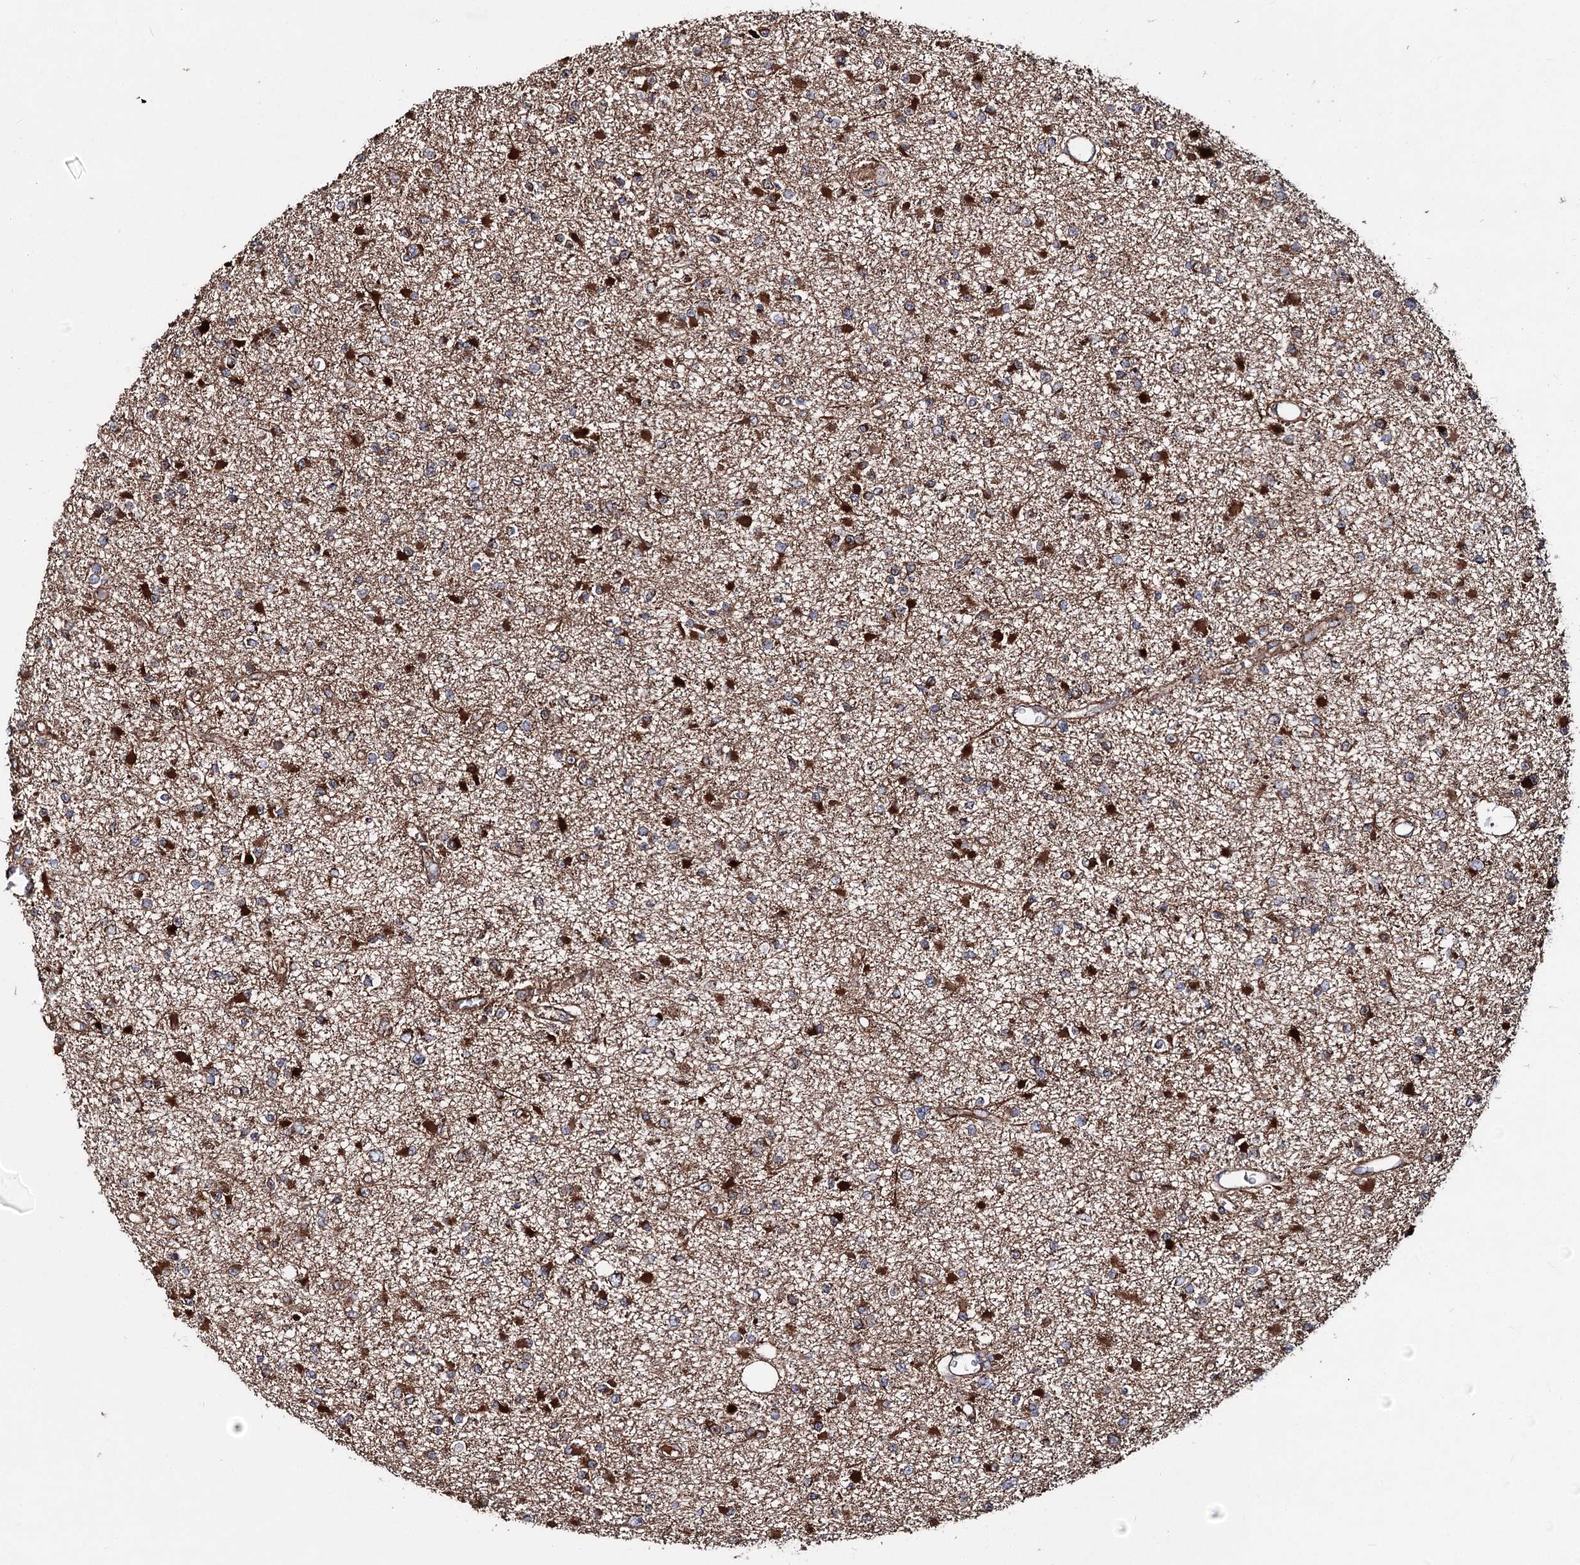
{"staining": {"intensity": "strong", "quantity": "25%-75%", "location": "cytoplasmic/membranous,nuclear"}, "tissue": "glioma", "cell_type": "Tumor cells", "image_type": "cancer", "snomed": [{"axis": "morphology", "description": "Glioma, malignant, Low grade"}, {"axis": "topography", "description": "Brain"}], "caption": "Human glioma stained with a protein marker demonstrates strong staining in tumor cells.", "gene": "MSANTD2", "patient": {"sex": "female", "age": 22}}